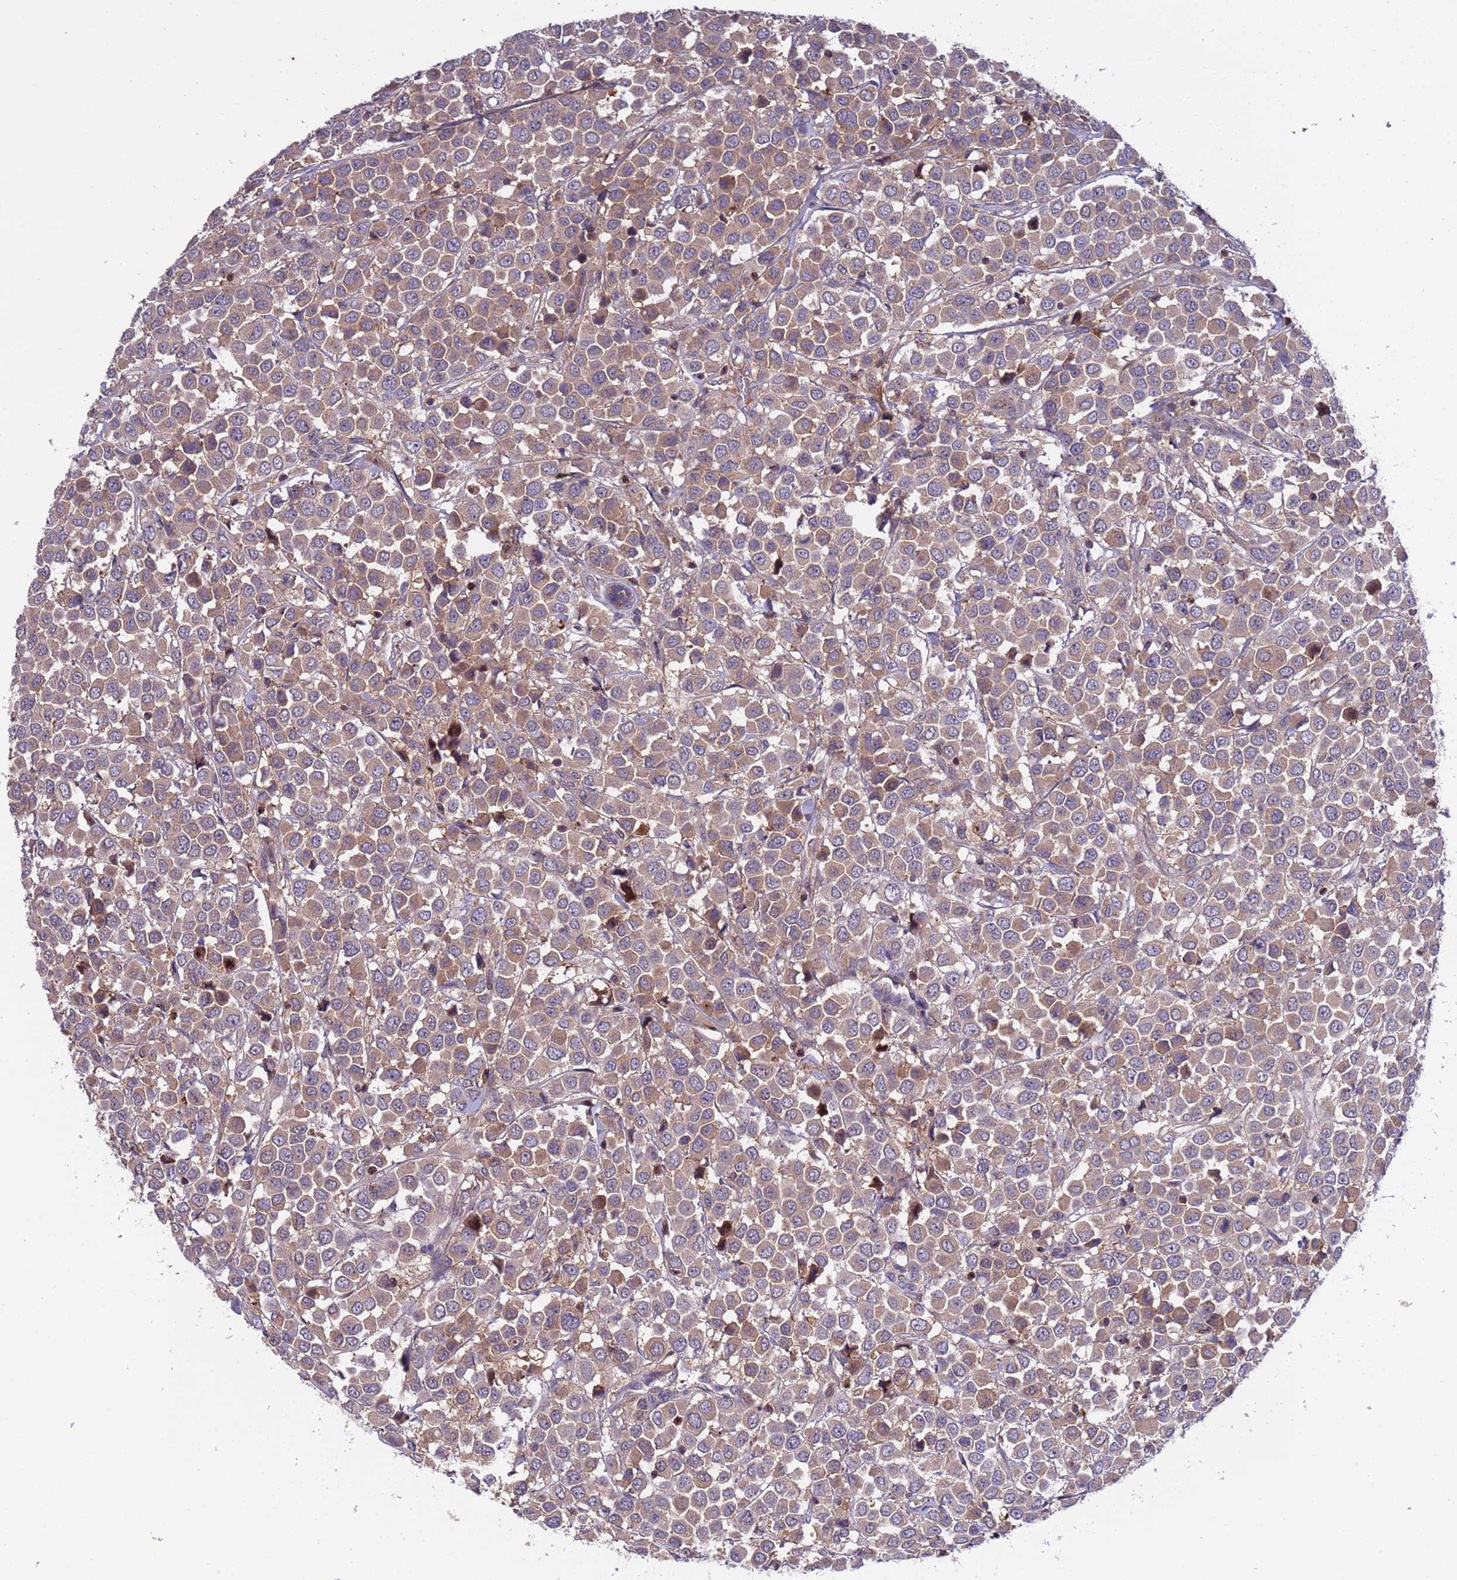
{"staining": {"intensity": "moderate", "quantity": ">75%", "location": "cytoplasmic/membranous"}, "tissue": "breast cancer", "cell_type": "Tumor cells", "image_type": "cancer", "snomed": [{"axis": "morphology", "description": "Duct carcinoma"}, {"axis": "topography", "description": "Breast"}], "caption": "Immunohistochemical staining of breast cancer (invasive ductal carcinoma) demonstrates moderate cytoplasmic/membranous protein staining in about >75% of tumor cells.", "gene": "PARP16", "patient": {"sex": "female", "age": 61}}